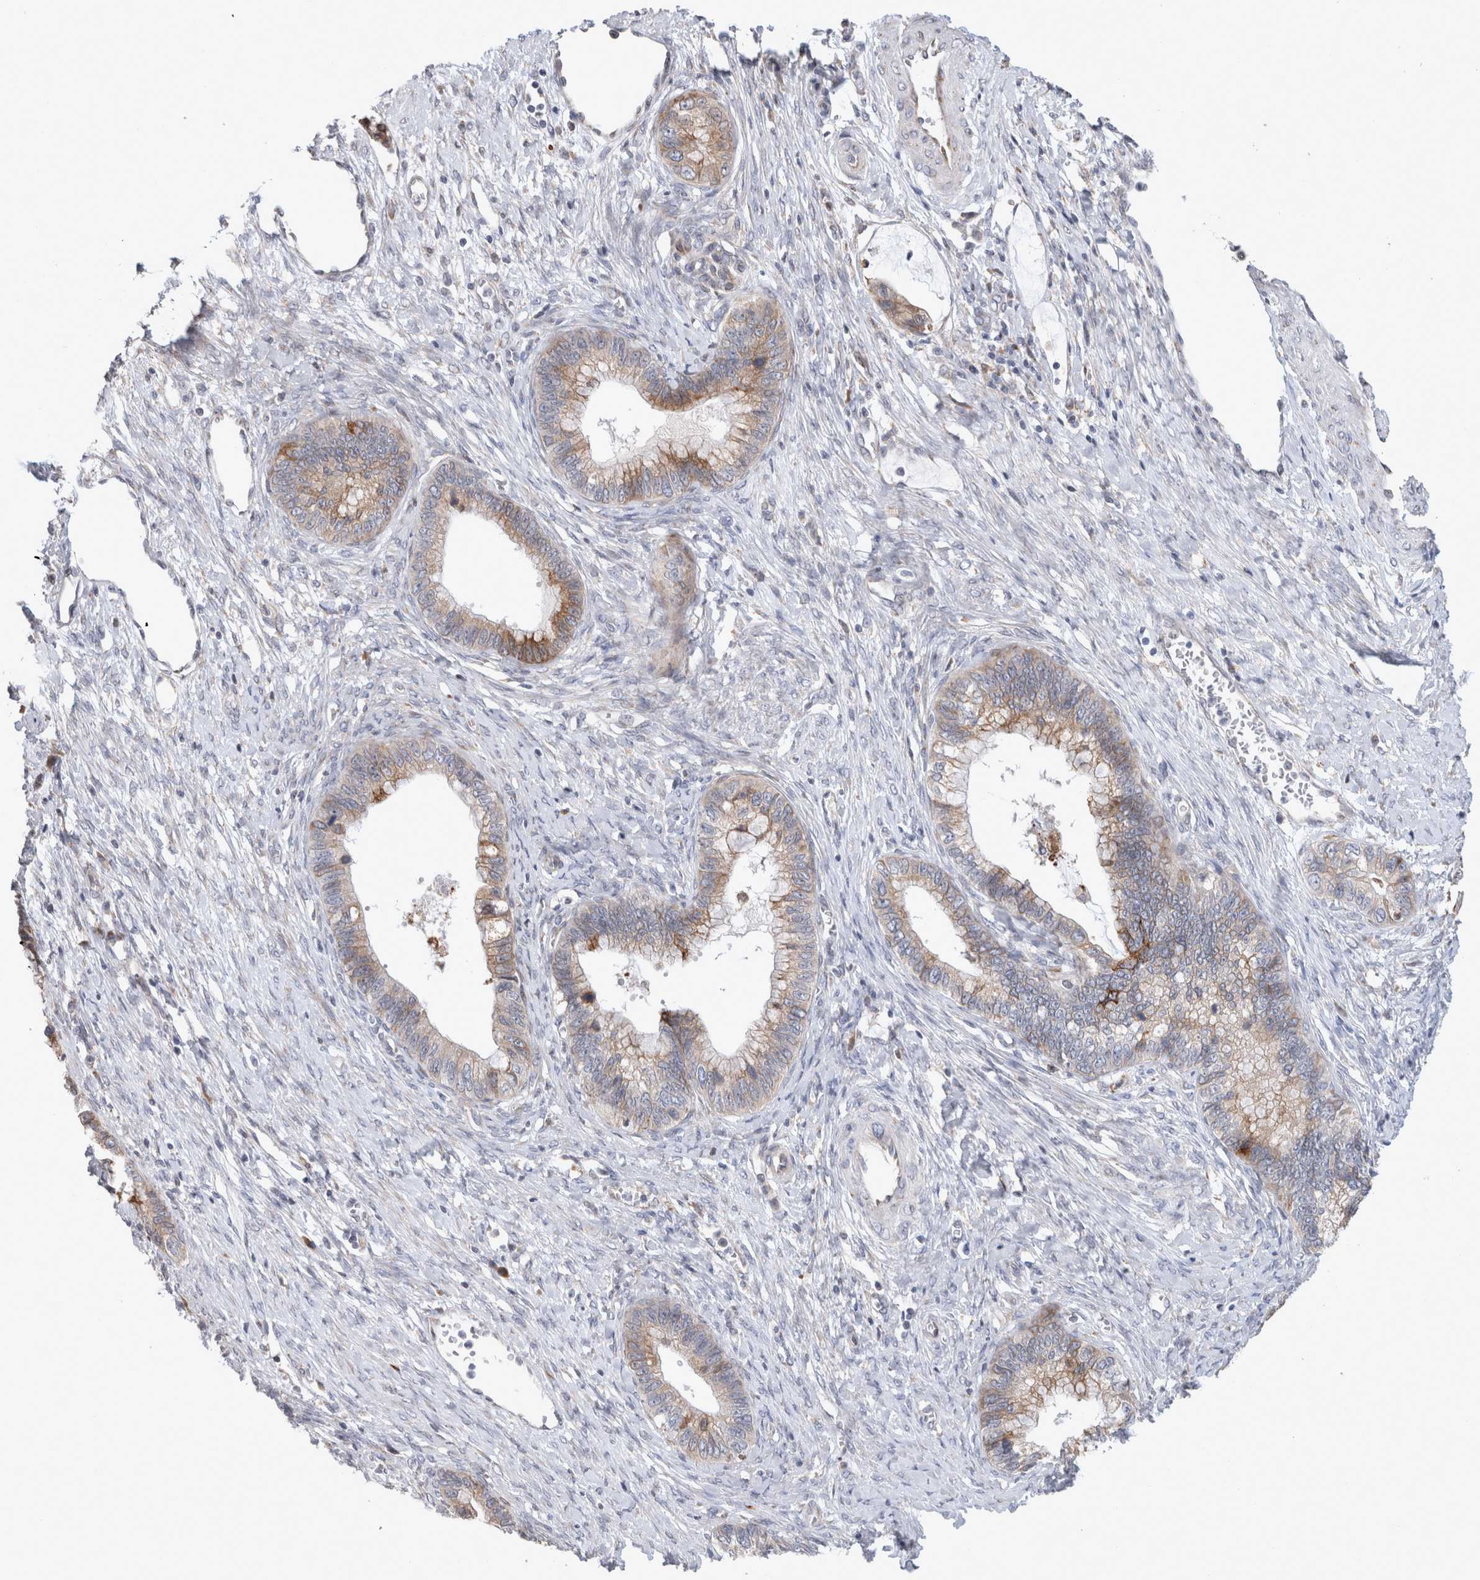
{"staining": {"intensity": "moderate", "quantity": "25%-75%", "location": "cytoplasmic/membranous"}, "tissue": "cervical cancer", "cell_type": "Tumor cells", "image_type": "cancer", "snomed": [{"axis": "morphology", "description": "Adenocarcinoma, NOS"}, {"axis": "topography", "description": "Cervix"}], "caption": "Human adenocarcinoma (cervical) stained with a brown dye exhibits moderate cytoplasmic/membranous positive positivity in approximately 25%-75% of tumor cells.", "gene": "TRMT9B", "patient": {"sex": "female", "age": 44}}